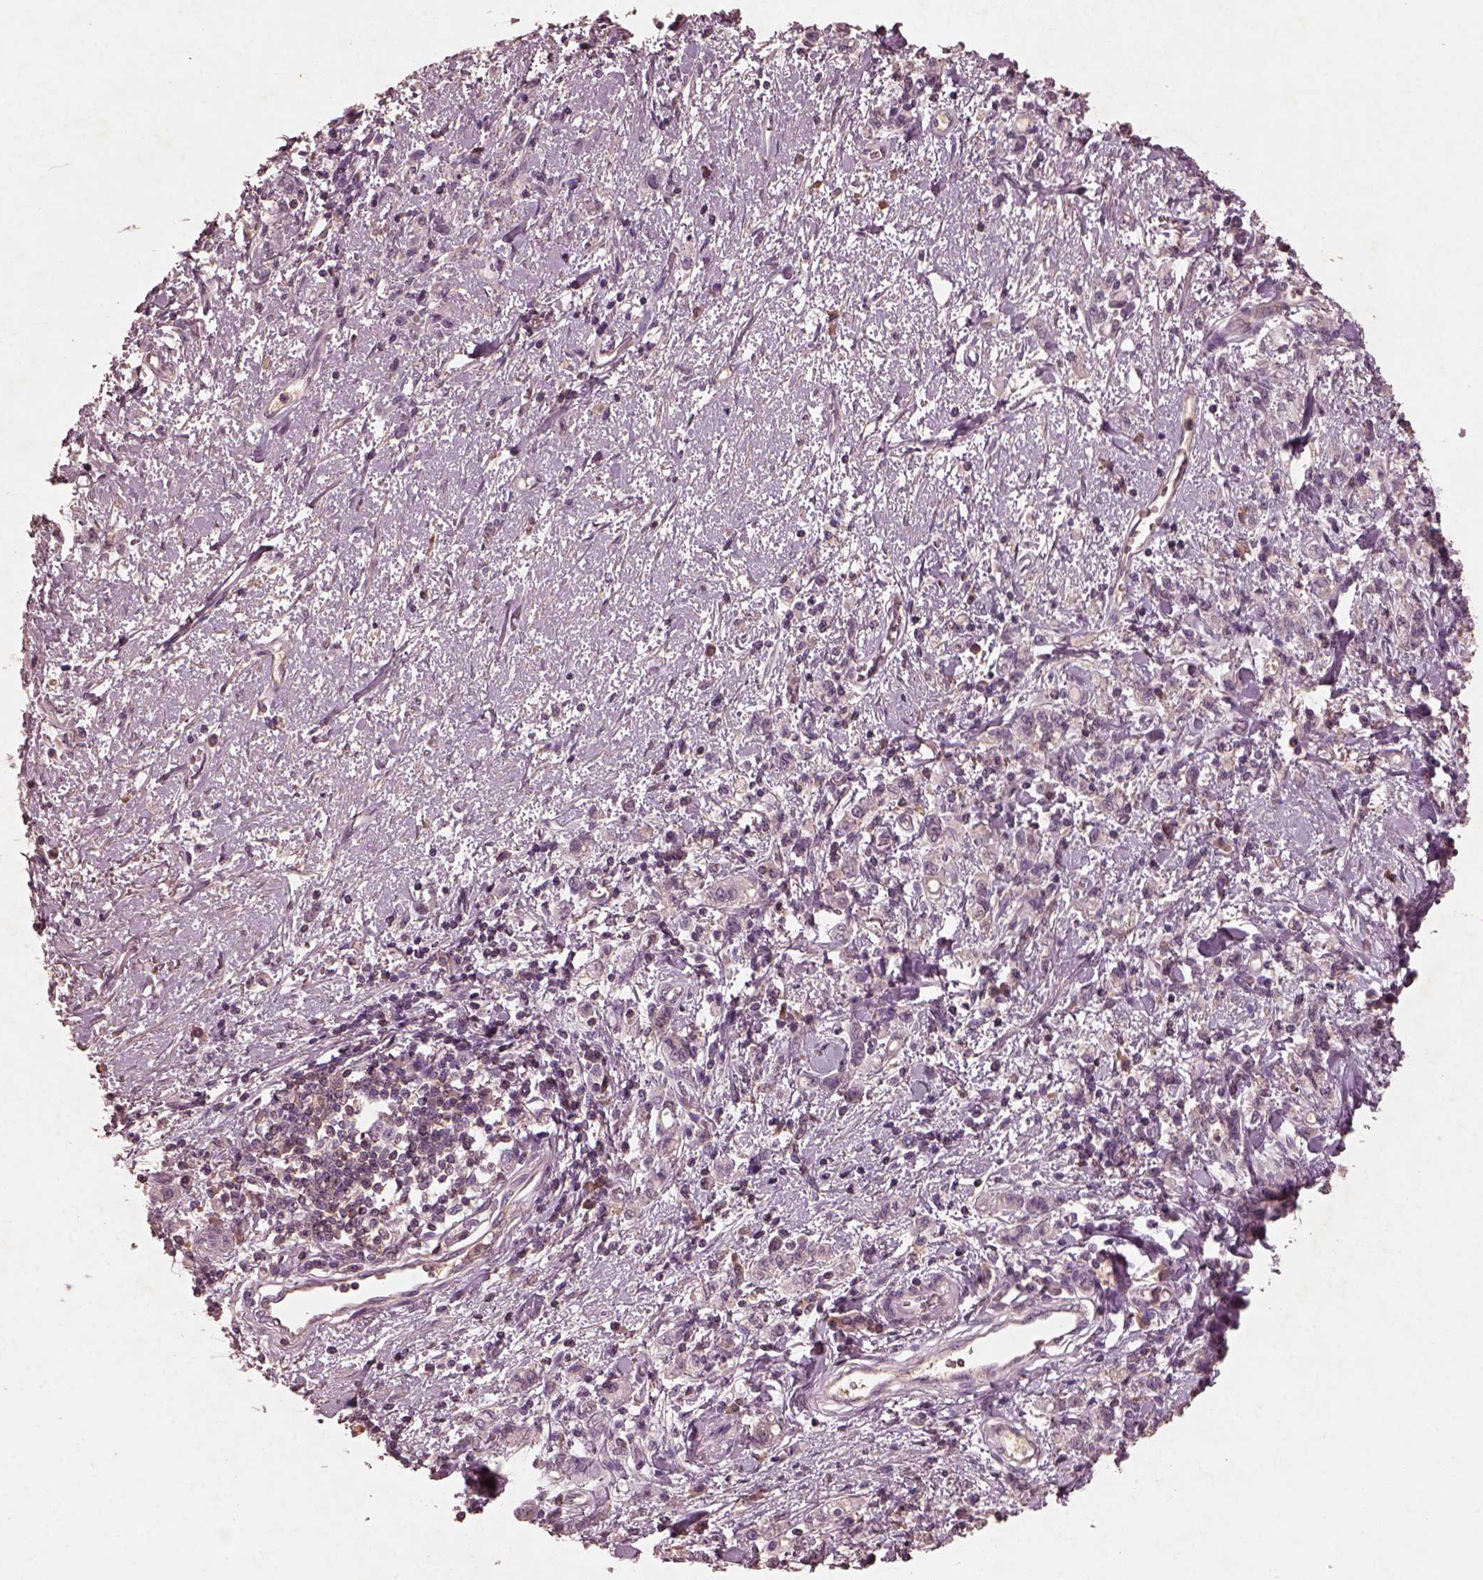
{"staining": {"intensity": "negative", "quantity": "none", "location": "none"}, "tissue": "stomach cancer", "cell_type": "Tumor cells", "image_type": "cancer", "snomed": [{"axis": "morphology", "description": "Adenocarcinoma, NOS"}, {"axis": "topography", "description": "Stomach"}], "caption": "Tumor cells show no significant expression in stomach cancer (adenocarcinoma).", "gene": "FRRS1L", "patient": {"sex": "male", "age": 77}}